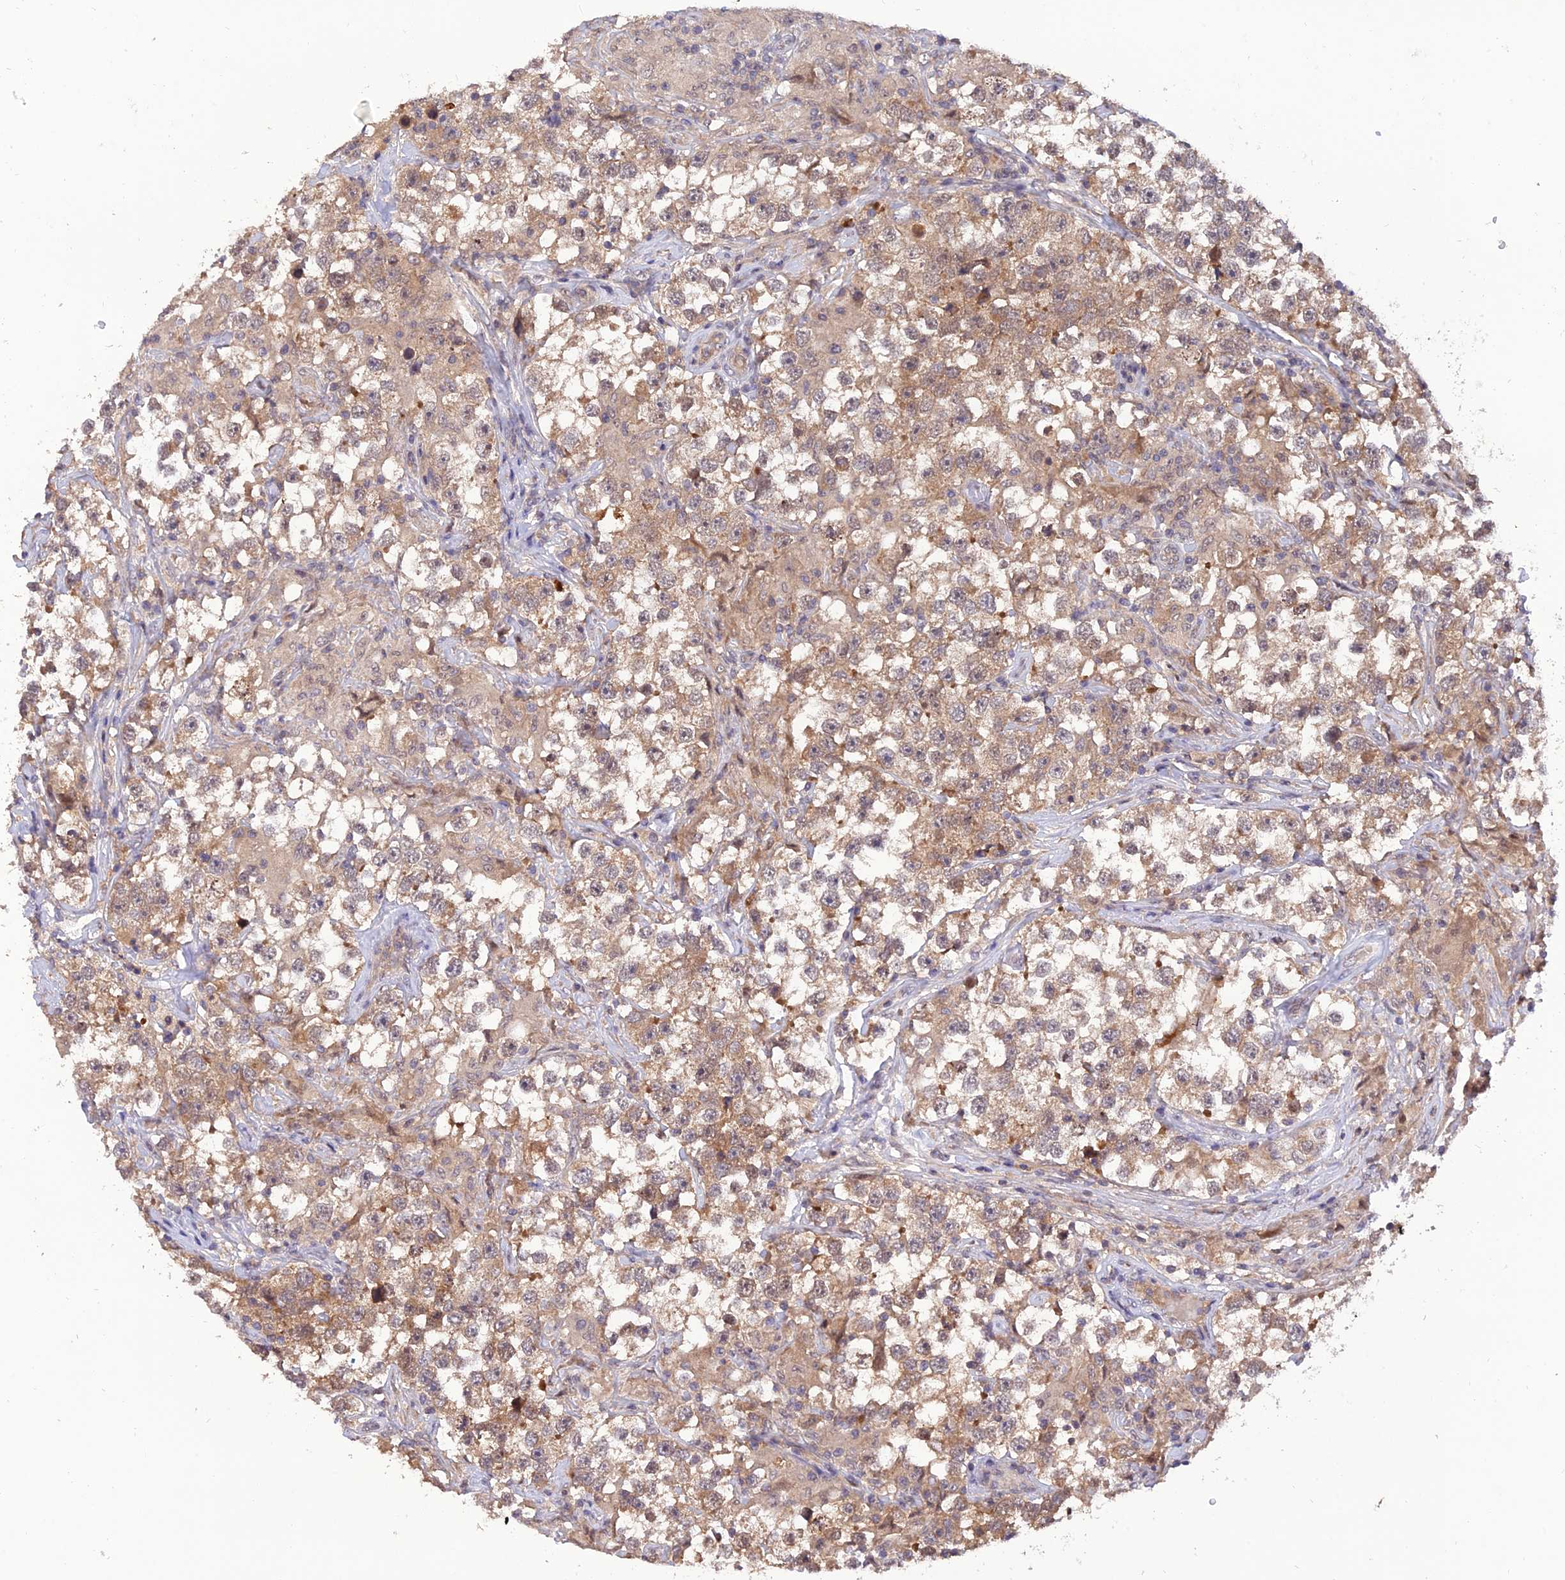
{"staining": {"intensity": "moderate", "quantity": ">75%", "location": "cytoplasmic/membranous"}, "tissue": "testis cancer", "cell_type": "Tumor cells", "image_type": "cancer", "snomed": [{"axis": "morphology", "description": "Seminoma, NOS"}, {"axis": "topography", "description": "Testis"}], "caption": "Immunohistochemical staining of human seminoma (testis) shows medium levels of moderate cytoplasmic/membranous protein positivity in approximately >75% of tumor cells. Nuclei are stained in blue.", "gene": "REV1", "patient": {"sex": "male", "age": 46}}